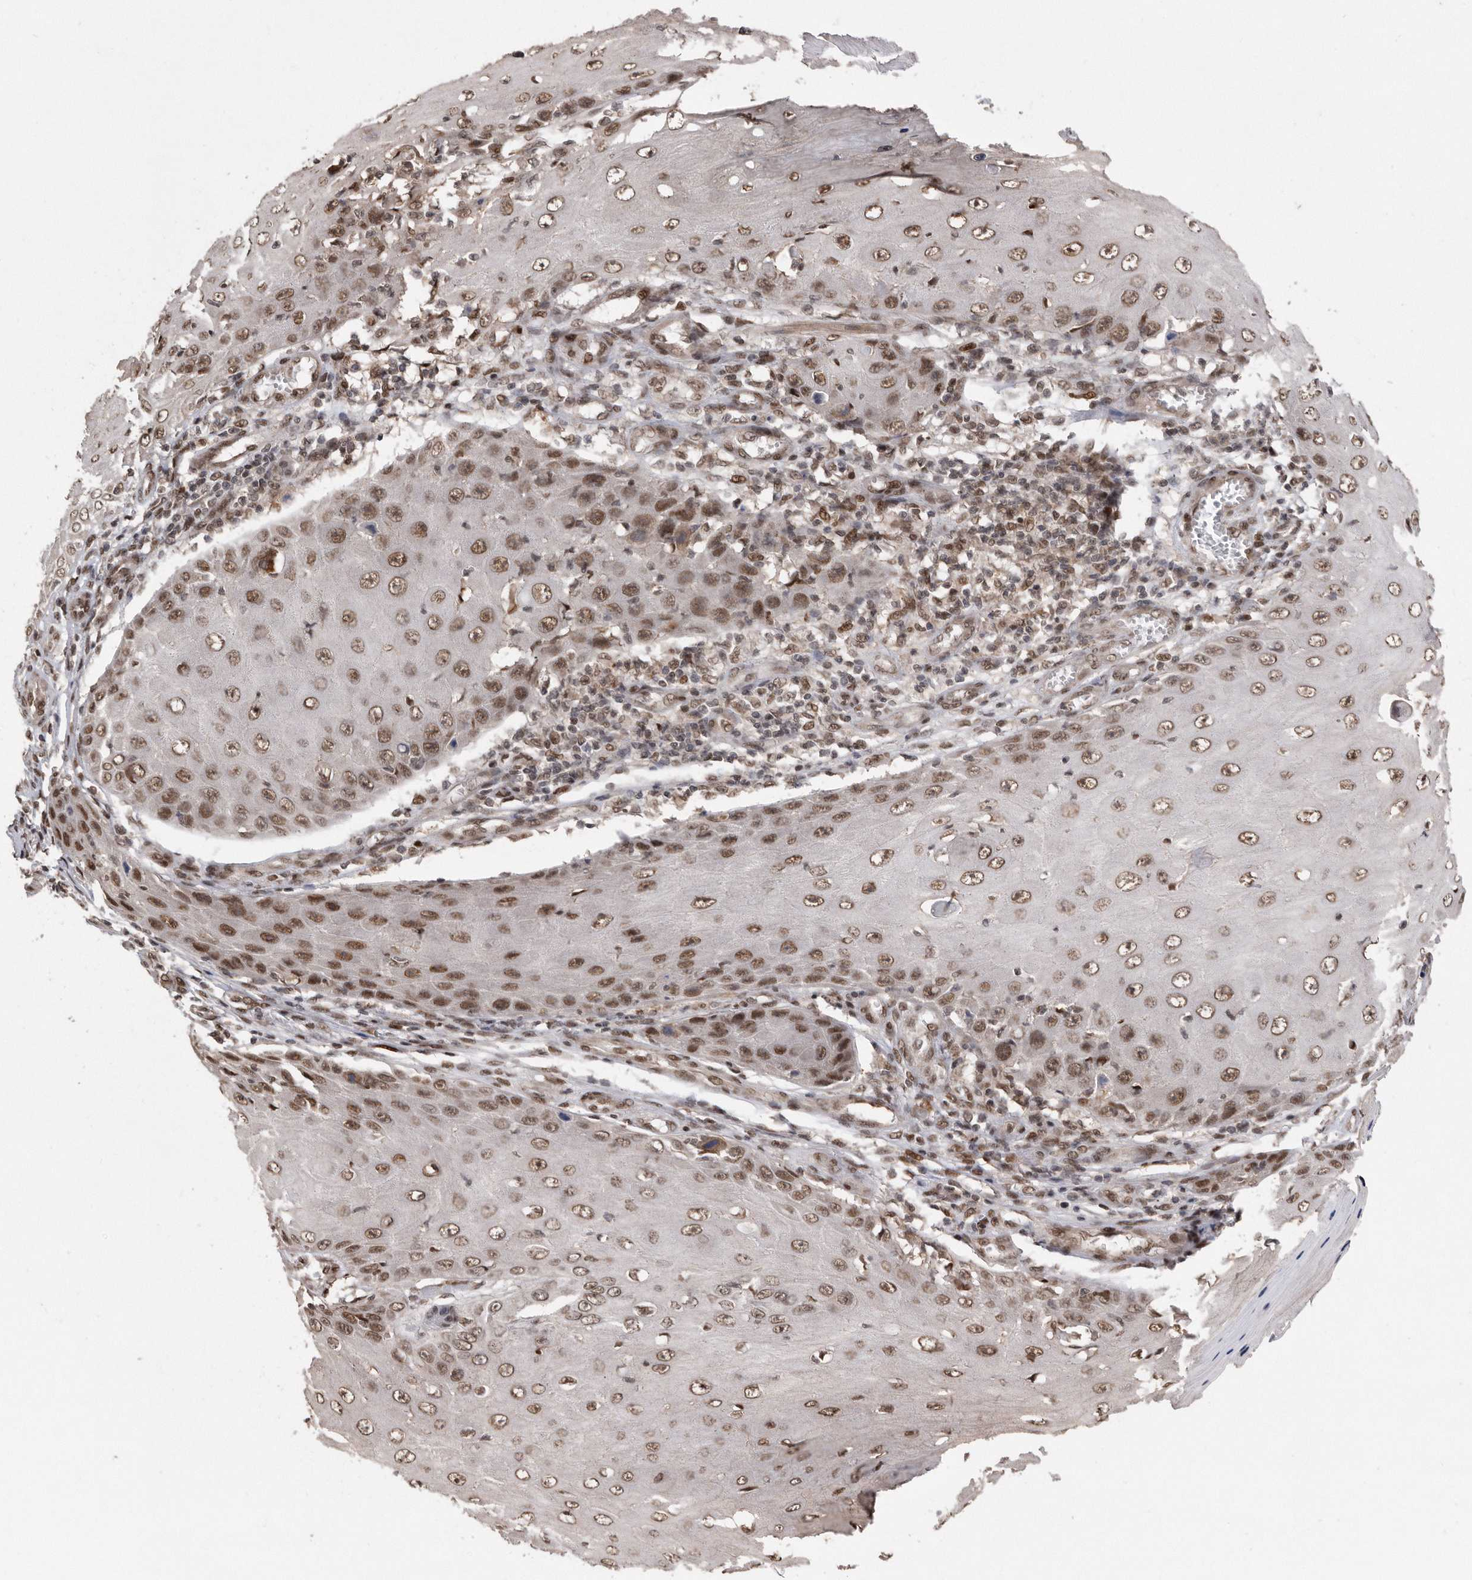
{"staining": {"intensity": "moderate", "quantity": ">75%", "location": "nuclear"}, "tissue": "skin cancer", "cell_type": "Tumor cells", "image_type": "cancer", "snomed": [{"axis": "morphology", "description": "Squamous cell carcinoma, NOS"}, {"axis": "topography", "description": "Skin"}], "caption": "Immunohistochemistry (IHC) staining of squamous cell carcinoma (skin), which displays medium levels of moderate nuclear expression in approximately >75% of tumor cells indicating moderate nuclear protein expression. The staining was performed using DAB (3,3'-diaminobenzidine) (brown) for protein detection and nuclei were counterstained in hematoxylin (blue).", "gene": "TDRD3", "patient": {"sex": "female", "age": 73}}